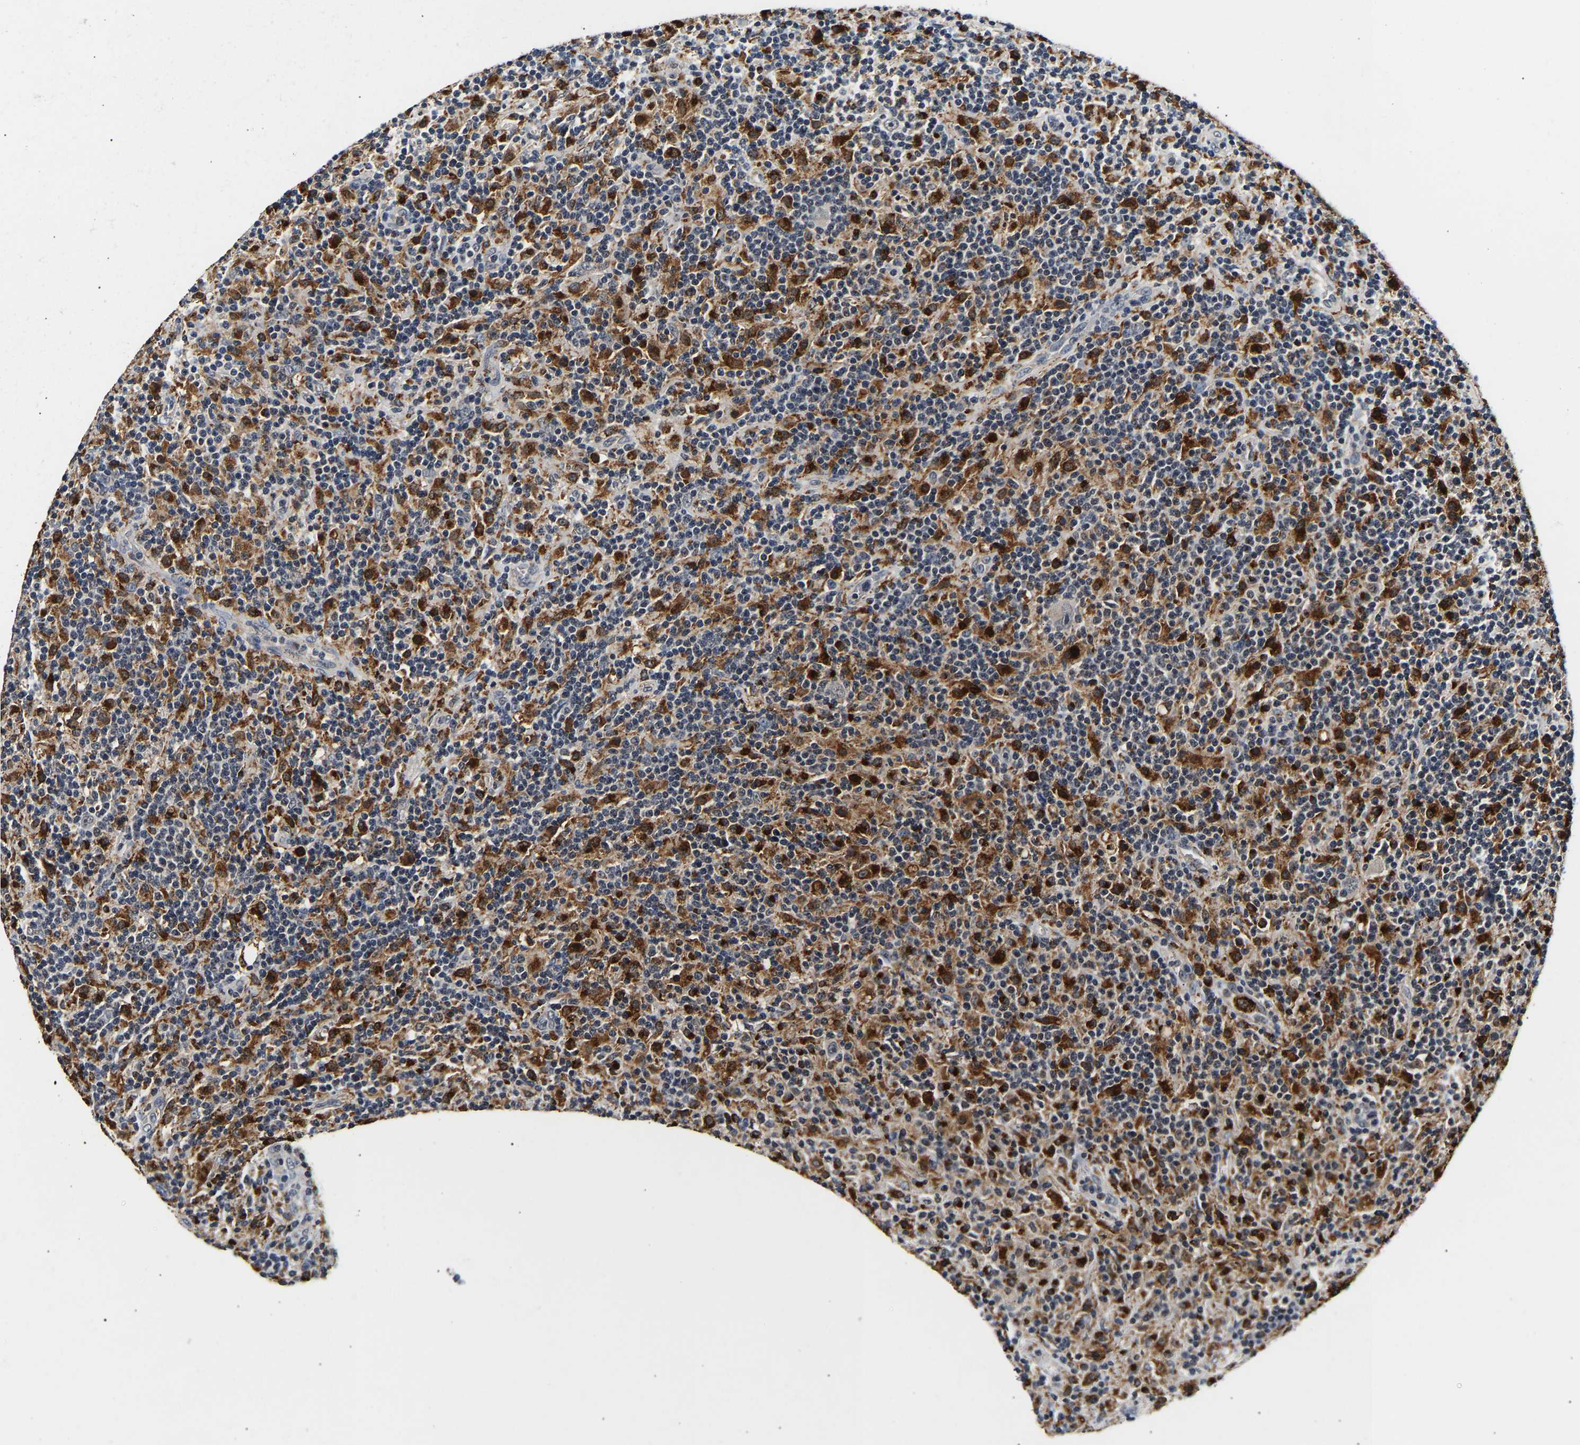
{"staining": {"intensity": "weak", "quantity": "<25%", "location": "cytoplasmic/membranous"}, "tissue": "lymphoma", "cell_type": "Tumor cells", "image_type": "cancer", "snomed": [{"axis": "morphology", "description": "Hodgkin's disease, NOS"}, {"axis": "topography", "description": "Lymph node"}], "caption": "The photomicrograph demonstrates no staining of tumor cells in lymphoma.", "gene": "SMU1", "patient": {"sex": "male", "age": 70}}